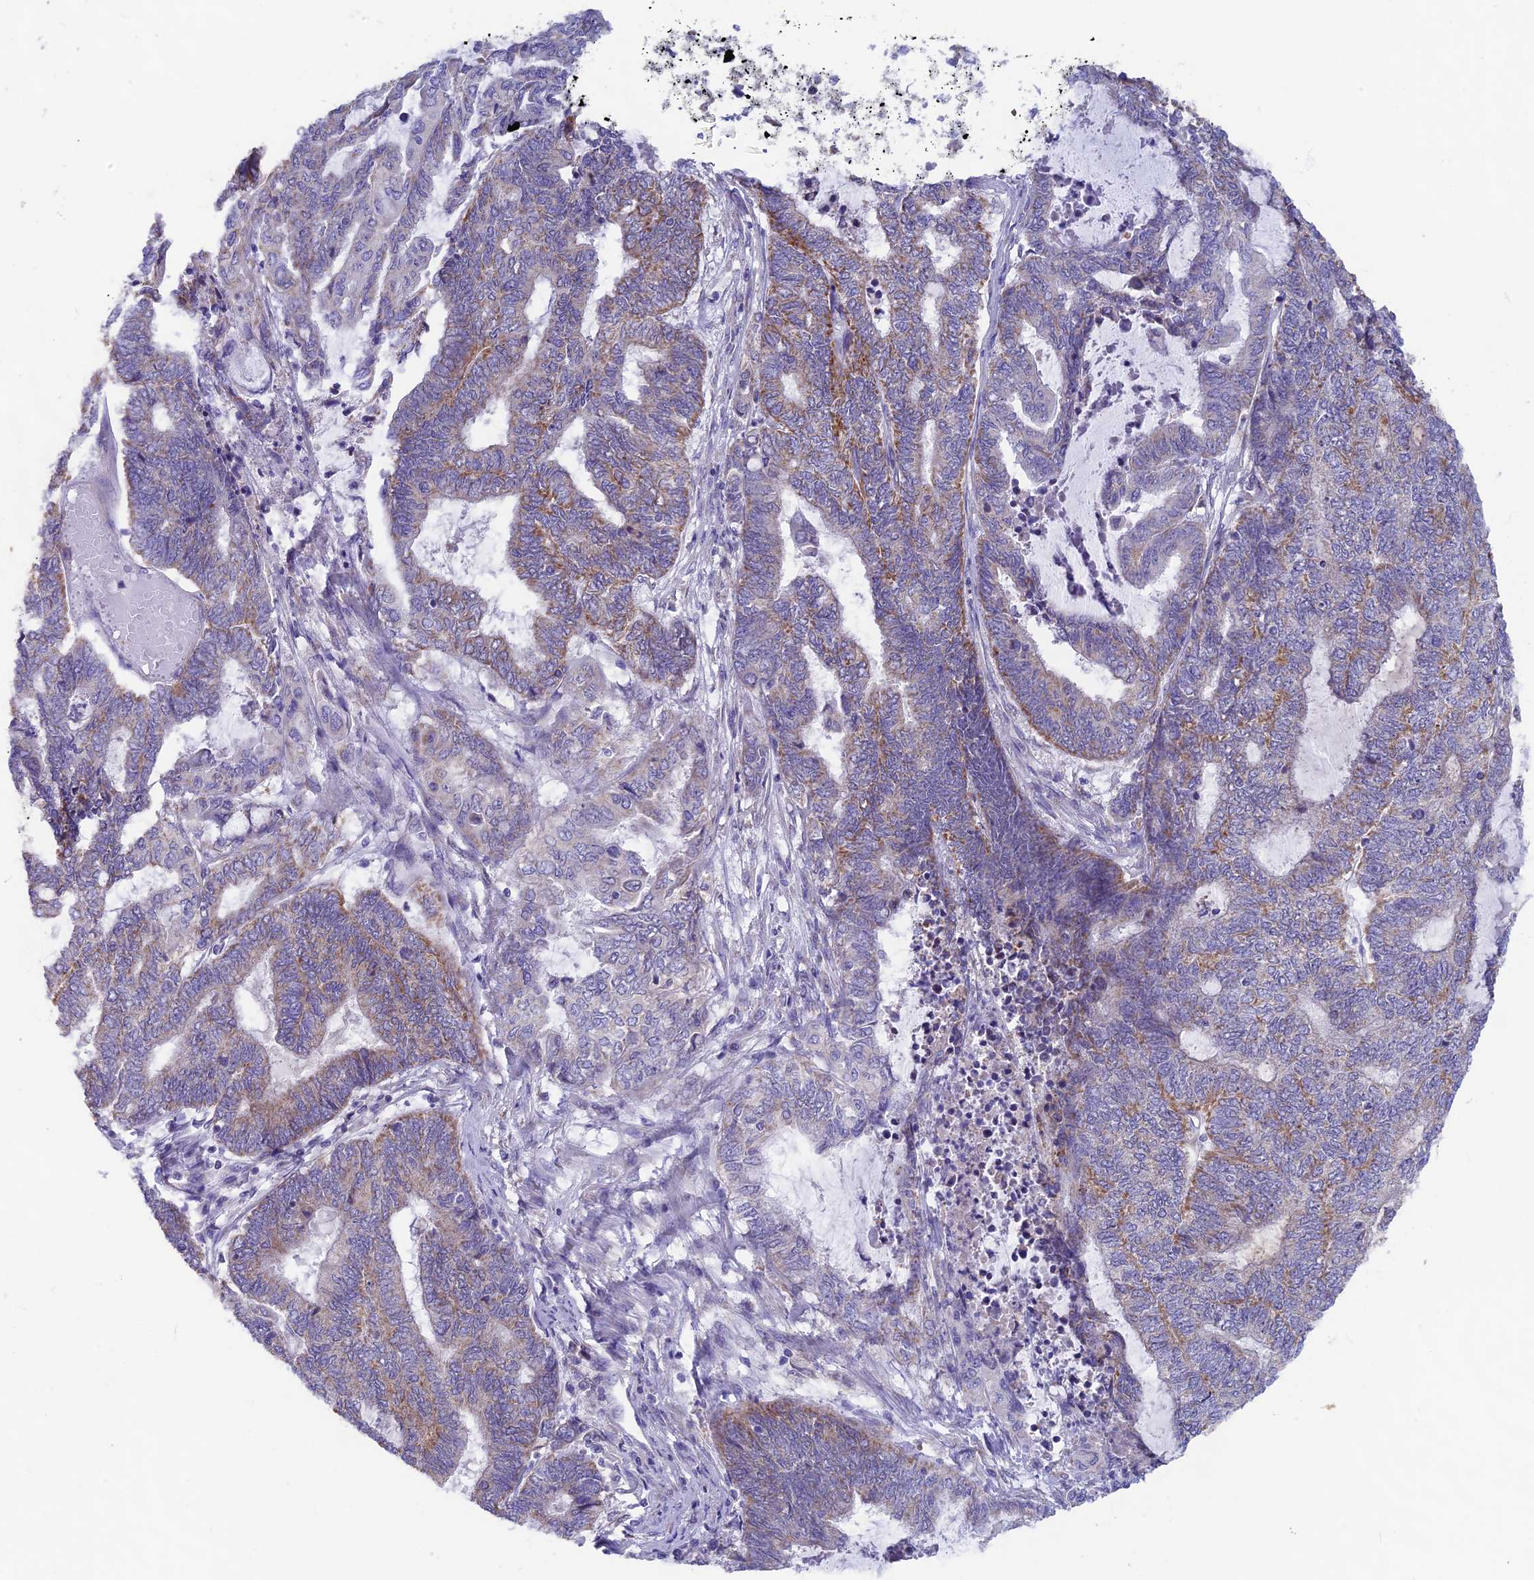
{"staining": {"intensity": "moderate", "quantity": "<25%", "location": "cytoplasmic/membranous"}, "tissue": "endometrial cancer", "cell_type": "Tumor cells", "image_type": "cancer", "snomed": [{"axis": "morphology", "description": "Adenocarcinoma, NOS"}, {"axis": "topography", "description": "Uterus"}, {"axis": "topography", "description": "Endometrium"}], "caption": "Brown immunohistochemical staining in human endometrial cancer exhibits moderate cytoplasmic/membranous staining in approximately <25% of tumor cells. (DAB = brown stain, brightfield microscopy at high magnification).", "gene": "PLAC9", "patient": {"sex": "female", "age": 70}}